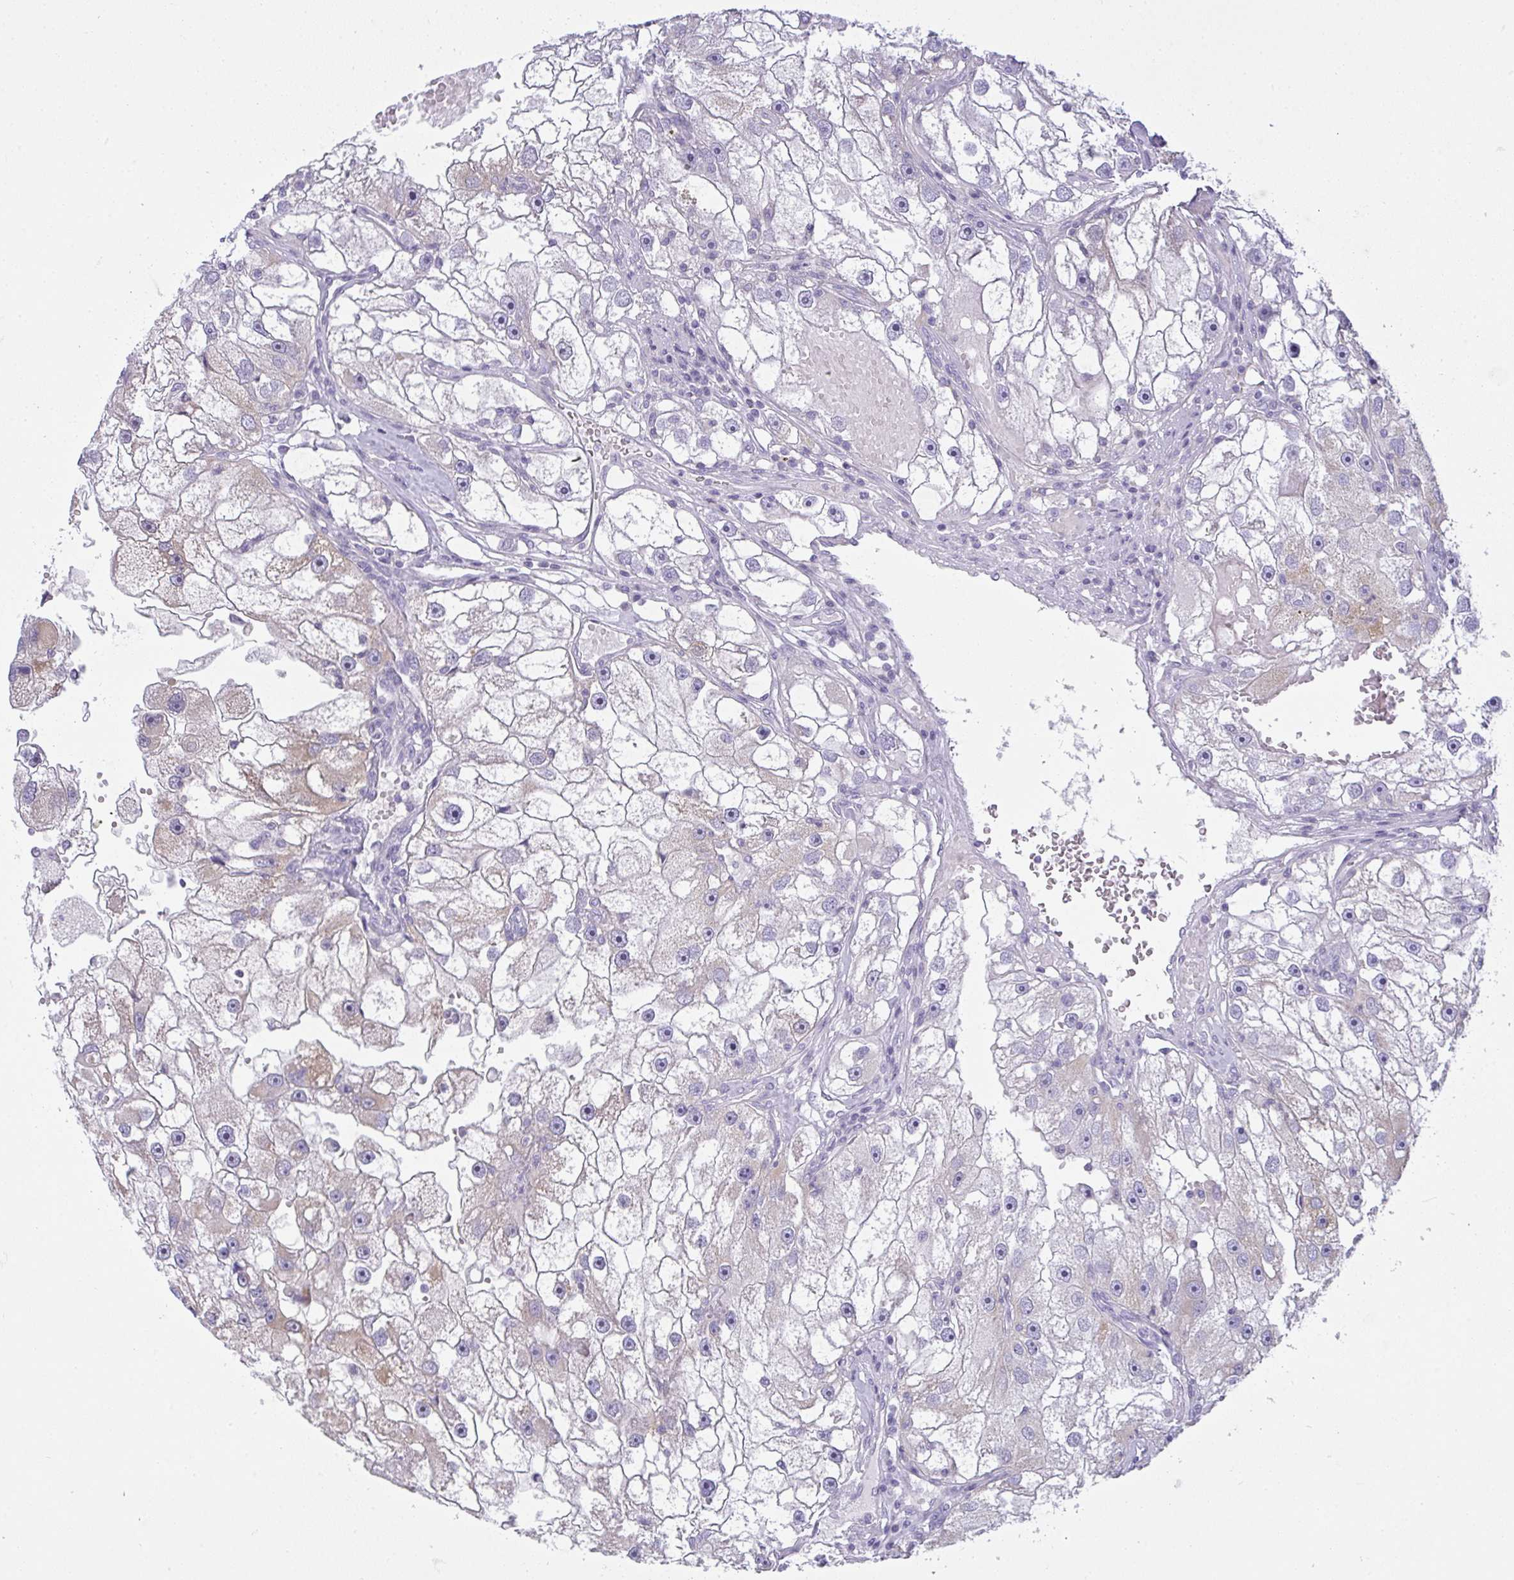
{"staining": {"intensity": "weak", "quantity": "<25%", "location": "cytoplasmic/membranous"}, "tissue": "renal cancer", "cell_type": "Tumor cells", "image_type": "cancer", "snomed": [{"axis": "morphology", "description": "Adenocarcinoma, NOS"}, {"axis": "topography", "description": "Kidney"}], "caption": "Renal adenocarcinoma stained for a protein using immunohistochemistry (IHC) demonstrates no expression tumor cells.", "gene": "GSDMB", "patient": {"sex": "male", "age": 63}}